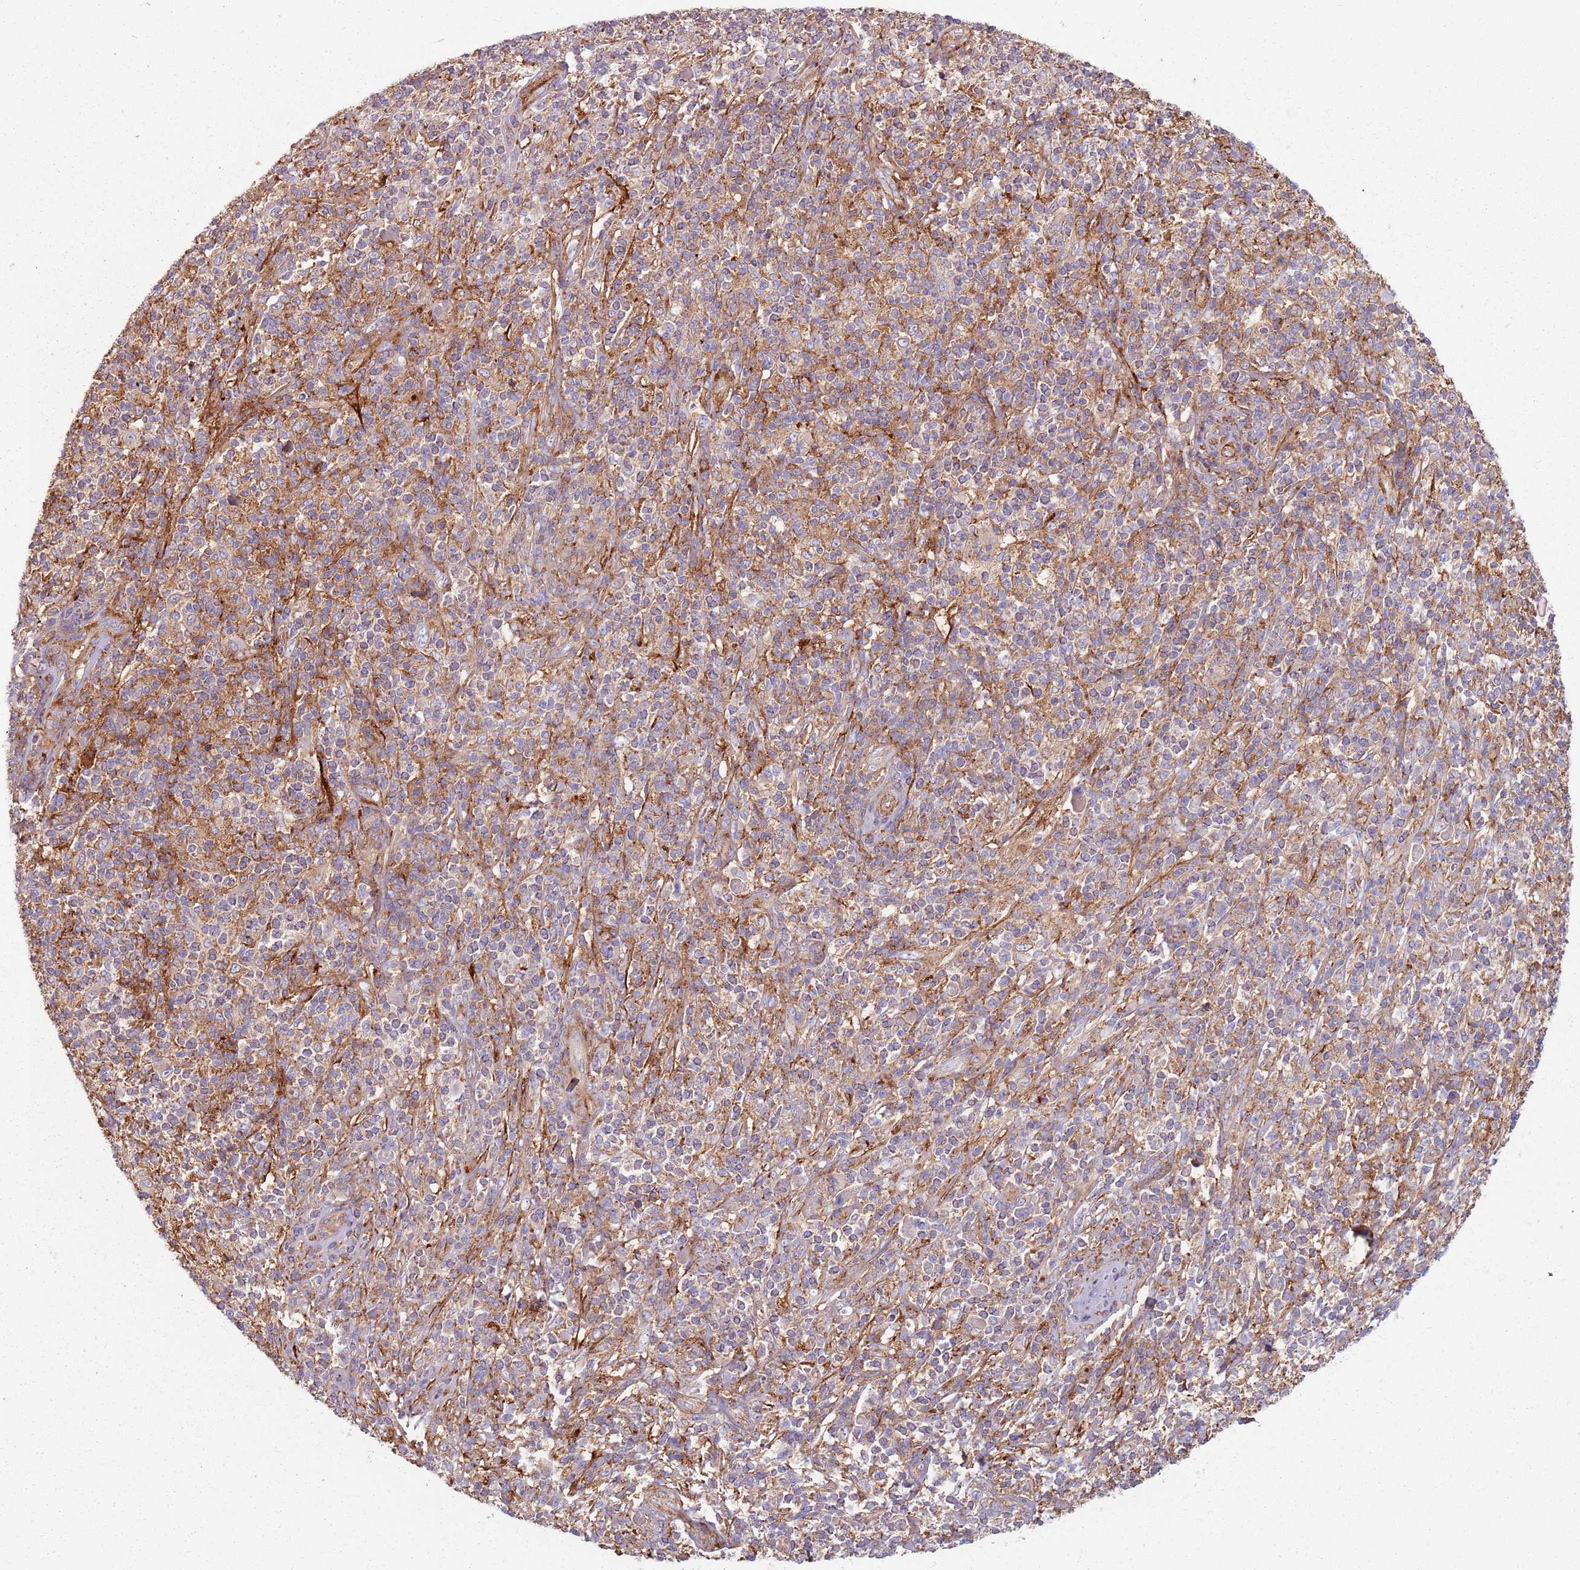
{"staining": {"intensity": "moderate", "quantity": ">75%", "location": "cytoplasmic/membranous"}, "tissue": "melanoma", "cell_type": "Tumor cells", "image_type": "cancer", "snomed": [{"axis": "morphology", "description": "Malignant melanoma, NOS"}, {"axis": "topography", "description": "Skin"}], "caption": "Malignant melanoma stained with DAB IHC displays medium levels of moderate cytoplasmic/membranous expression in about >75% of tumor cells.", "gene": "TPD52L2", "patient": {"sex": "male", "age": 66}}